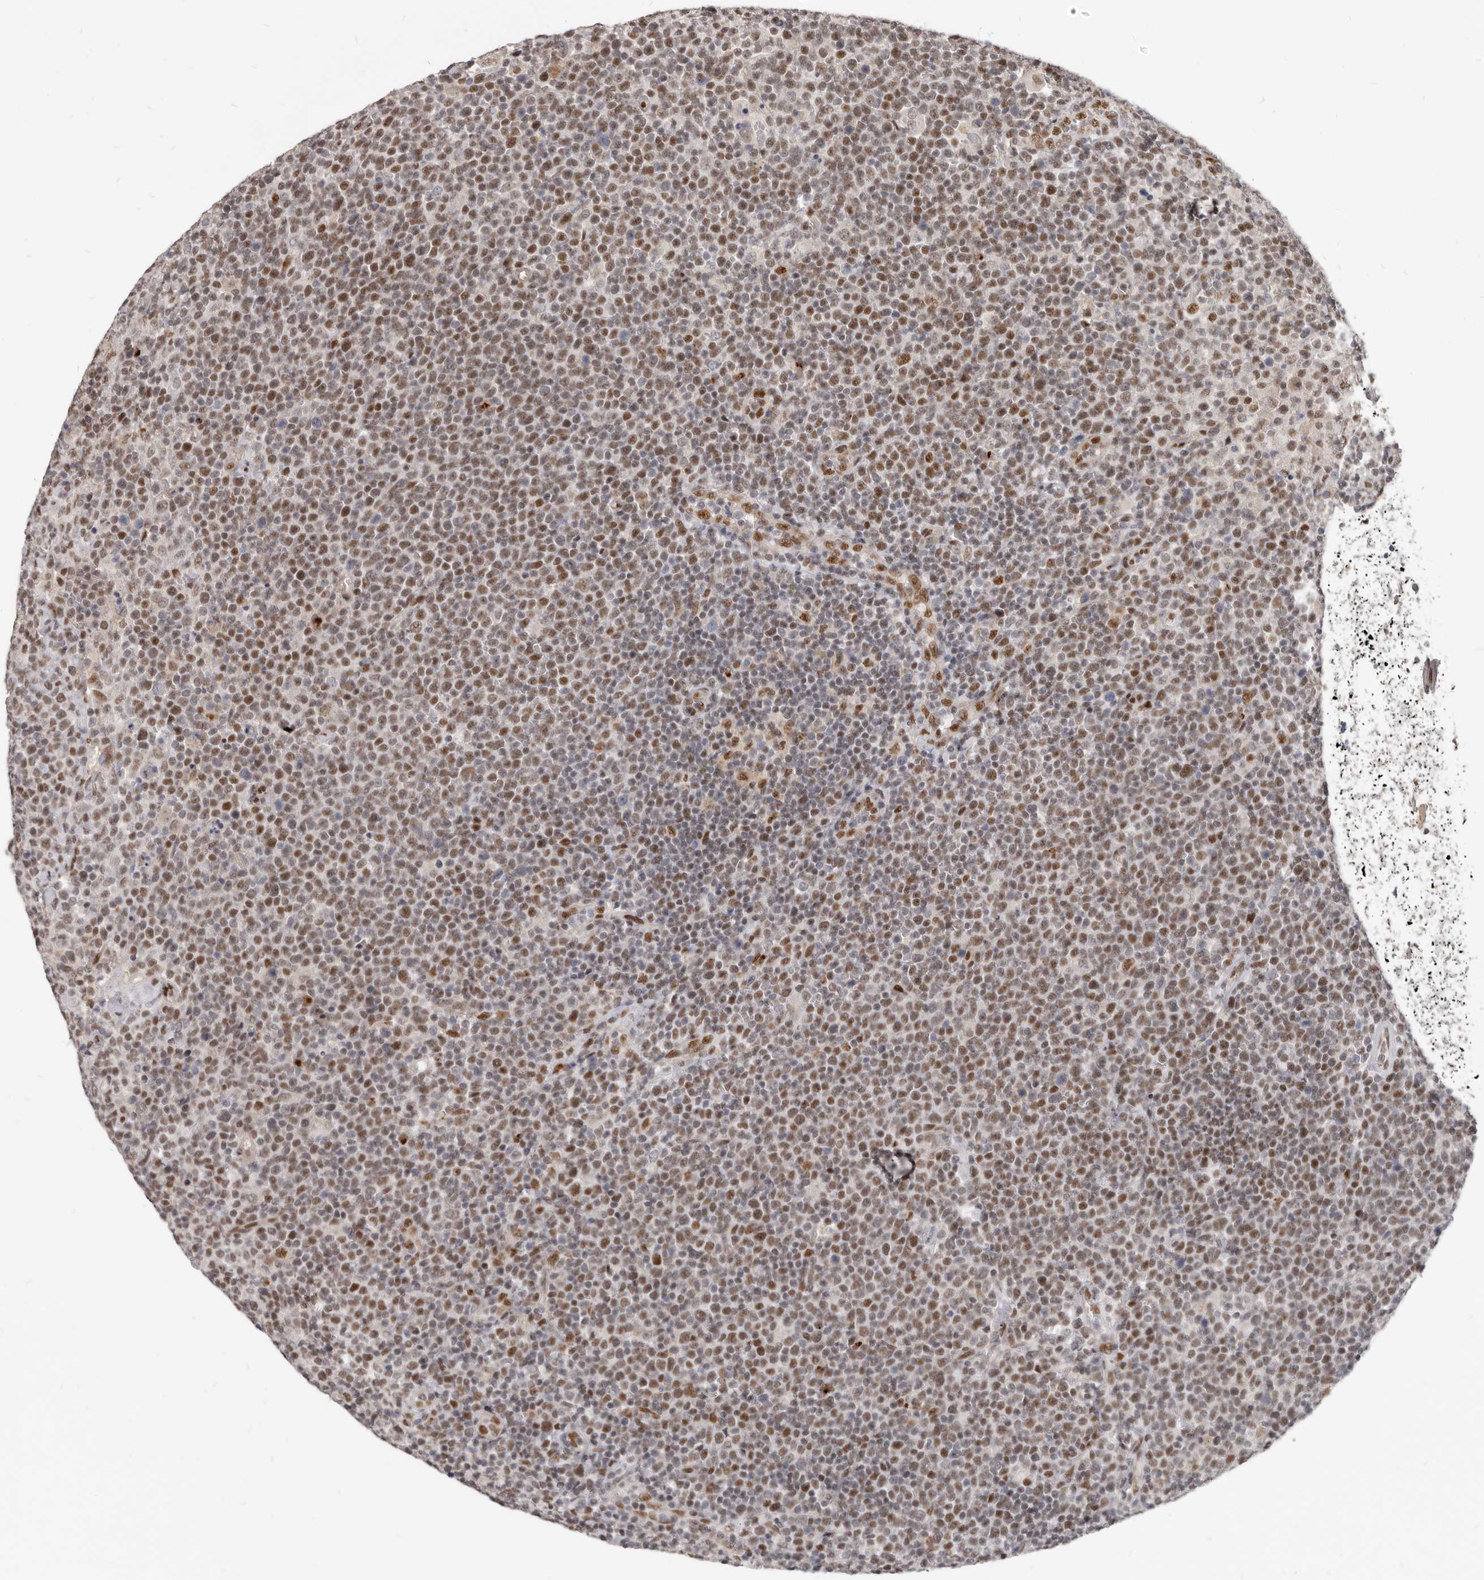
{"staining": {"intensity": "moderate", "quantity": ">75%", "location": "nuclear"}, "tissue": "lymphoma", "cell_type": "Tumor cells", "image_type": "cancer", "snomed": [{"axis": "morphology", "description": "Malignant lymphoma, non-Hodgkin's type, High grade"}, {"axis": "topography", "description": "Lymph node"}], "caption": "Brown immunohistochemical staining in human lymphoma demonstrates moderate nuclear positivity in about >75% of tumor cells.", "gene": "ATF5", "patient": {"sex": "male", "age": 61}}